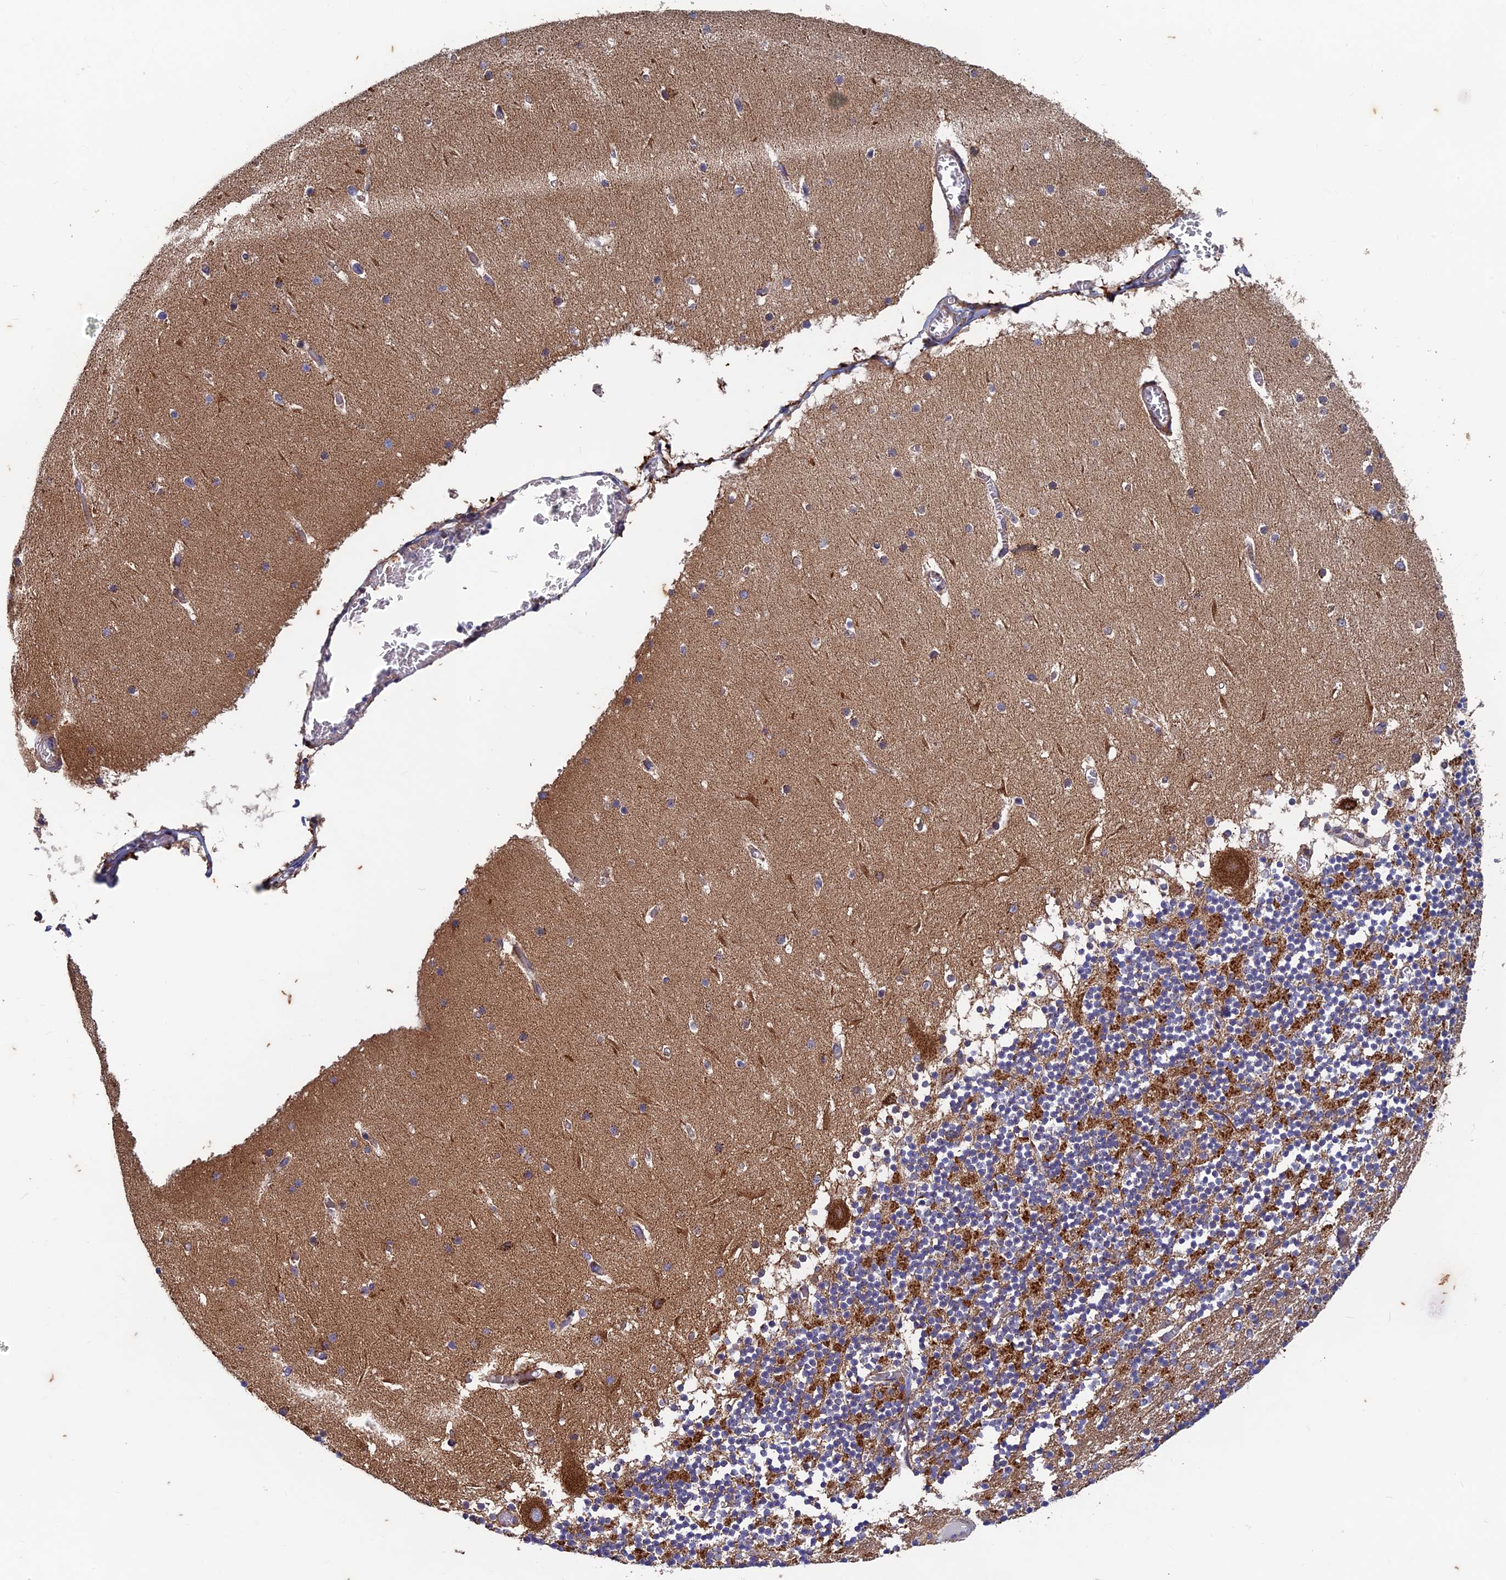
{"staining": {"intensity": "moderate", "quantity": "25%-75%", "location": "cytoplasmic/membranous"}, "tissue": "cerebellum", "cell_type": "Cells in granular layer", "image_type": "normal", "snomed": [{"axis": "morphology", "description": "Normal tissue, NOS"}, {"axis": "topography", "description": "Cerebellum"}], "caption": "The image displays a brown stain indicating the presence of a protein in the cytoplasmic/membranous of cells in granular layer in cerebellum.", "gene": "AP4S1", "patient": {"sex": "female", "age": 28}}